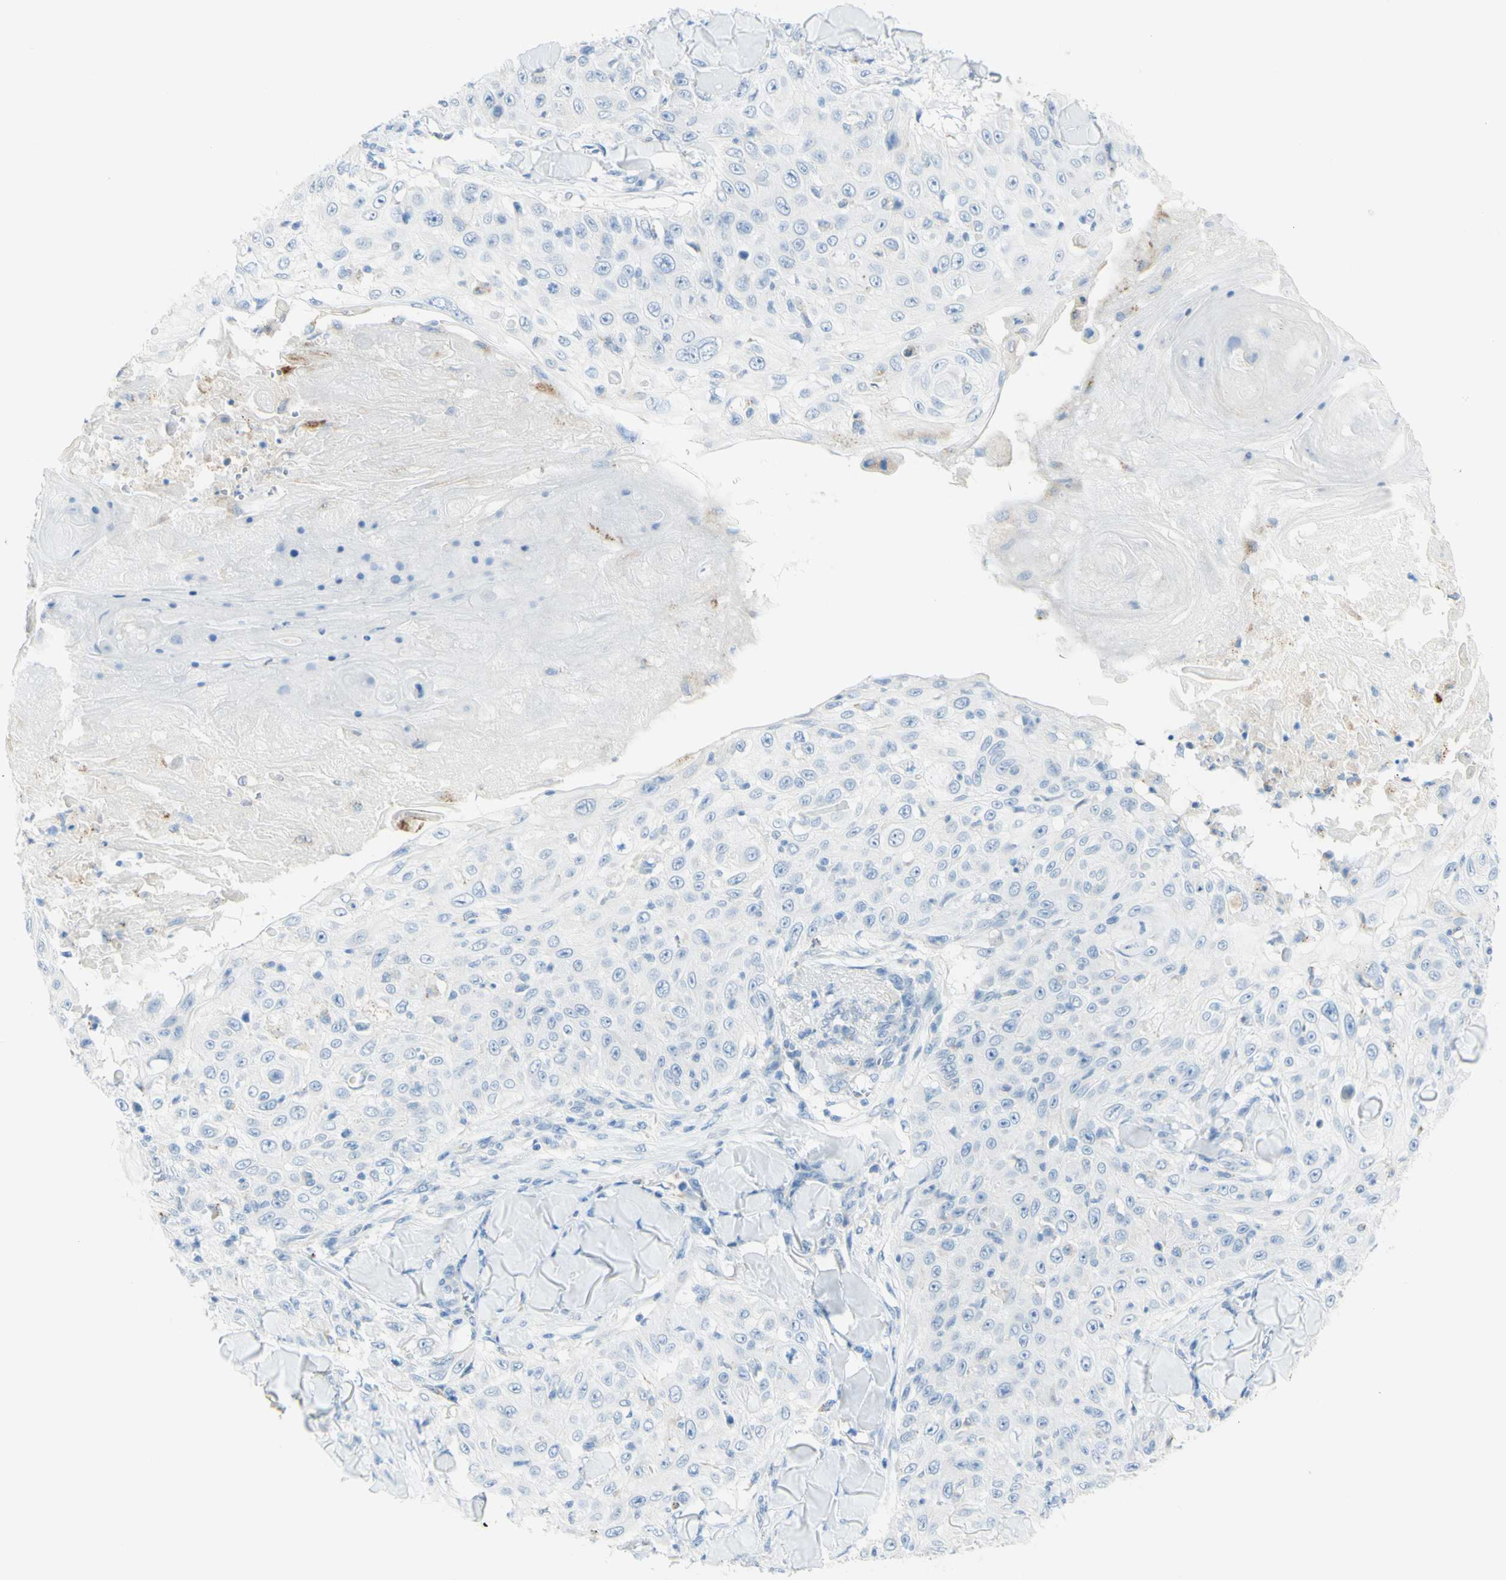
{"staining": {"intensity": "negative", "quantity": "none", "location": "none"}, "tissue": "skin cancer", "cell_type": "Tumor cells", "image_type": "cancer", "snomed": [{"axis": "morphology", "description": "Squamous cell carcinoma, NOS"}, {"axis": "topography", "description": "Skin"}], "caption": "High magnification brightfield microscopy of squamous cell carcinoma (skin) stained with DAB (3,3'-diaminobenzidine) (brown) and counterstained with hematoxylin (blue): tumor cells show no significant expression.", "gene": "TSPAN1", "patient": {"sex": "male", "age": 86}}